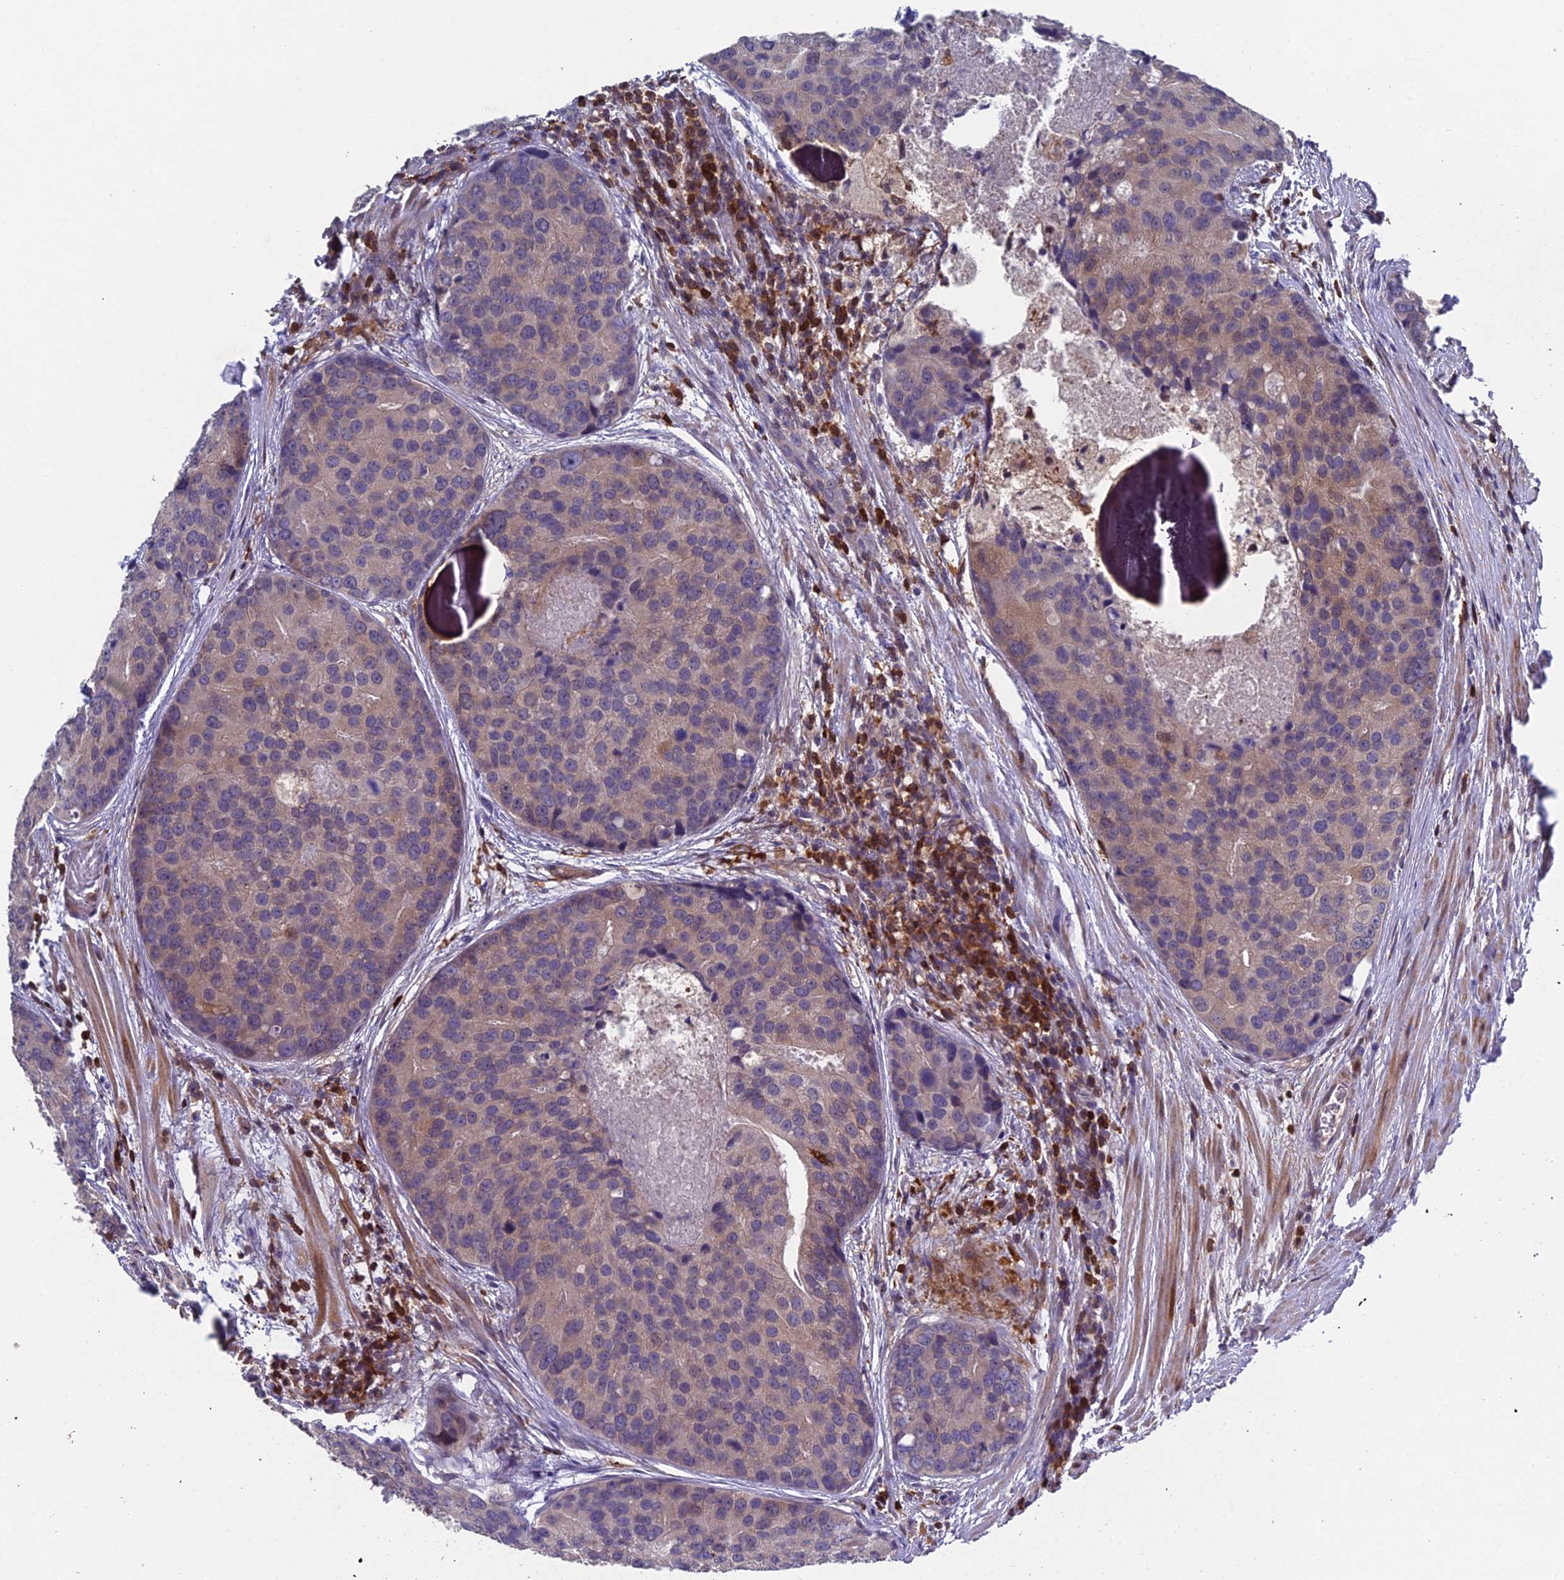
{"staining": {"intensity": "weak", "quantity": "<25%", "location": "cytoplasmic/membranous"}, "tissue": "prostate cancer", "cell_type": "Tumor cells", "image_type": "cancer", "snomed": [{"axis": "morphology", "description": "Adenocarcinoma, High grade"}, {"axis": "topography", "description": "Prostate"}], "caption": "IHC histopathology image of adenocarcinoma (high-grade) (prostate) stained for a protein (brown), which shows no positivity in tumor cells.", "gene": "GALK2", "patient": {"sex": "male", "age": 62}}